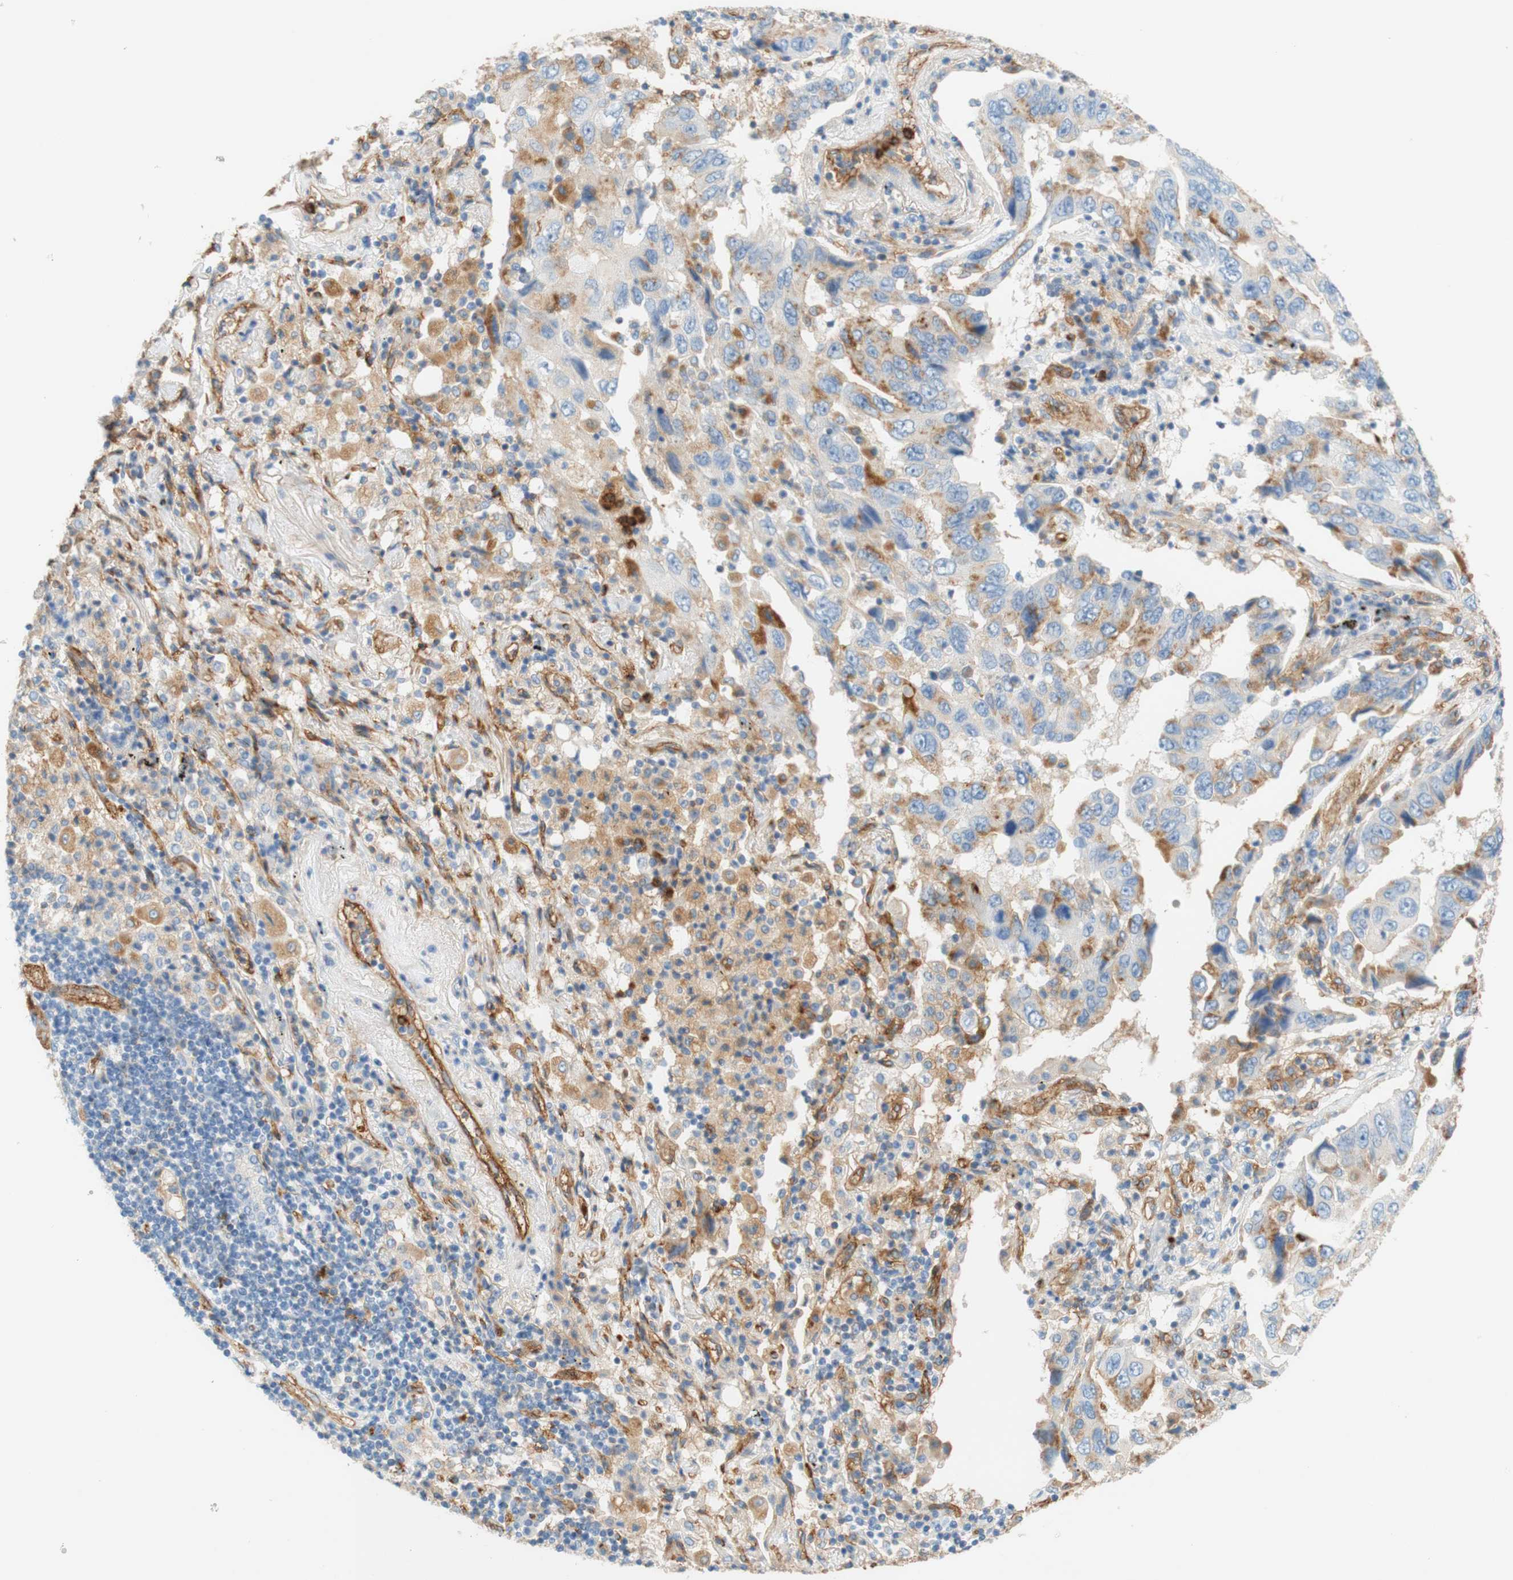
{"staining": {"intensity": "weak", "quantity": "25%-75%", "location": "cytoplasmic/membranous"}, "tissue": "lung cancer", "cell_type": "Tumor cells", "image_type": "cancer", "snomed": [{"axis": "morphology", "description": "Adenocarcinoma, NOS"}, {"axis": "topography", "description": "Lung"}], "caption": "Human lung adenocarcinoma stained with a brown dye shows weak cytoplasmic/membranous positive expression in approximately 25%-75% of tumor cells.", "gene": "STOM", "patient": {"sex": "female", "age": 65}}